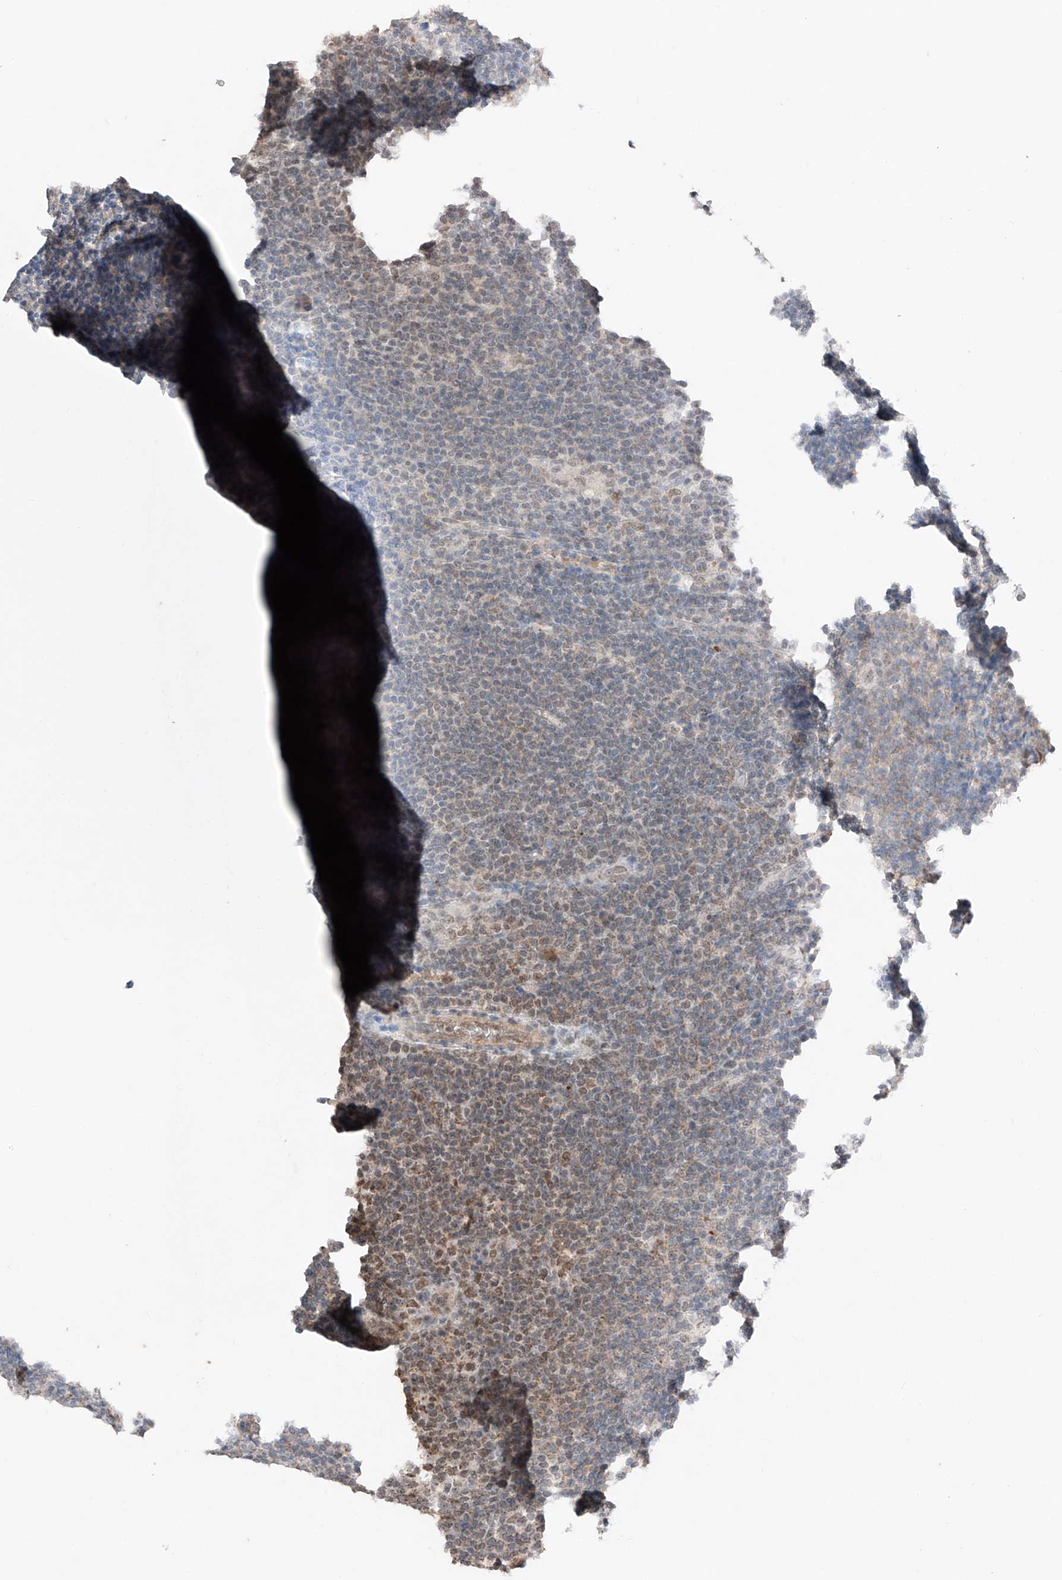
{"staining": {"intensity": "weak", "quantity": ">75%", "location": "nuclear"}, "tissue": "lymphoma", "cell_type": "Tumor cells", "image_type": "cancer", "snomed": [{"axis": "morphology", "description": "Hodgkin's disease, NOS"}, {"axis": "topography", "description": "Lymph node"}], "caption": "The immunohistochemical stain shows weak nuclear expression in tumor cells of Hodgkin's disease tissue.", "gene": "TBX4", "patient": {"sex": "female", "age": 57}}